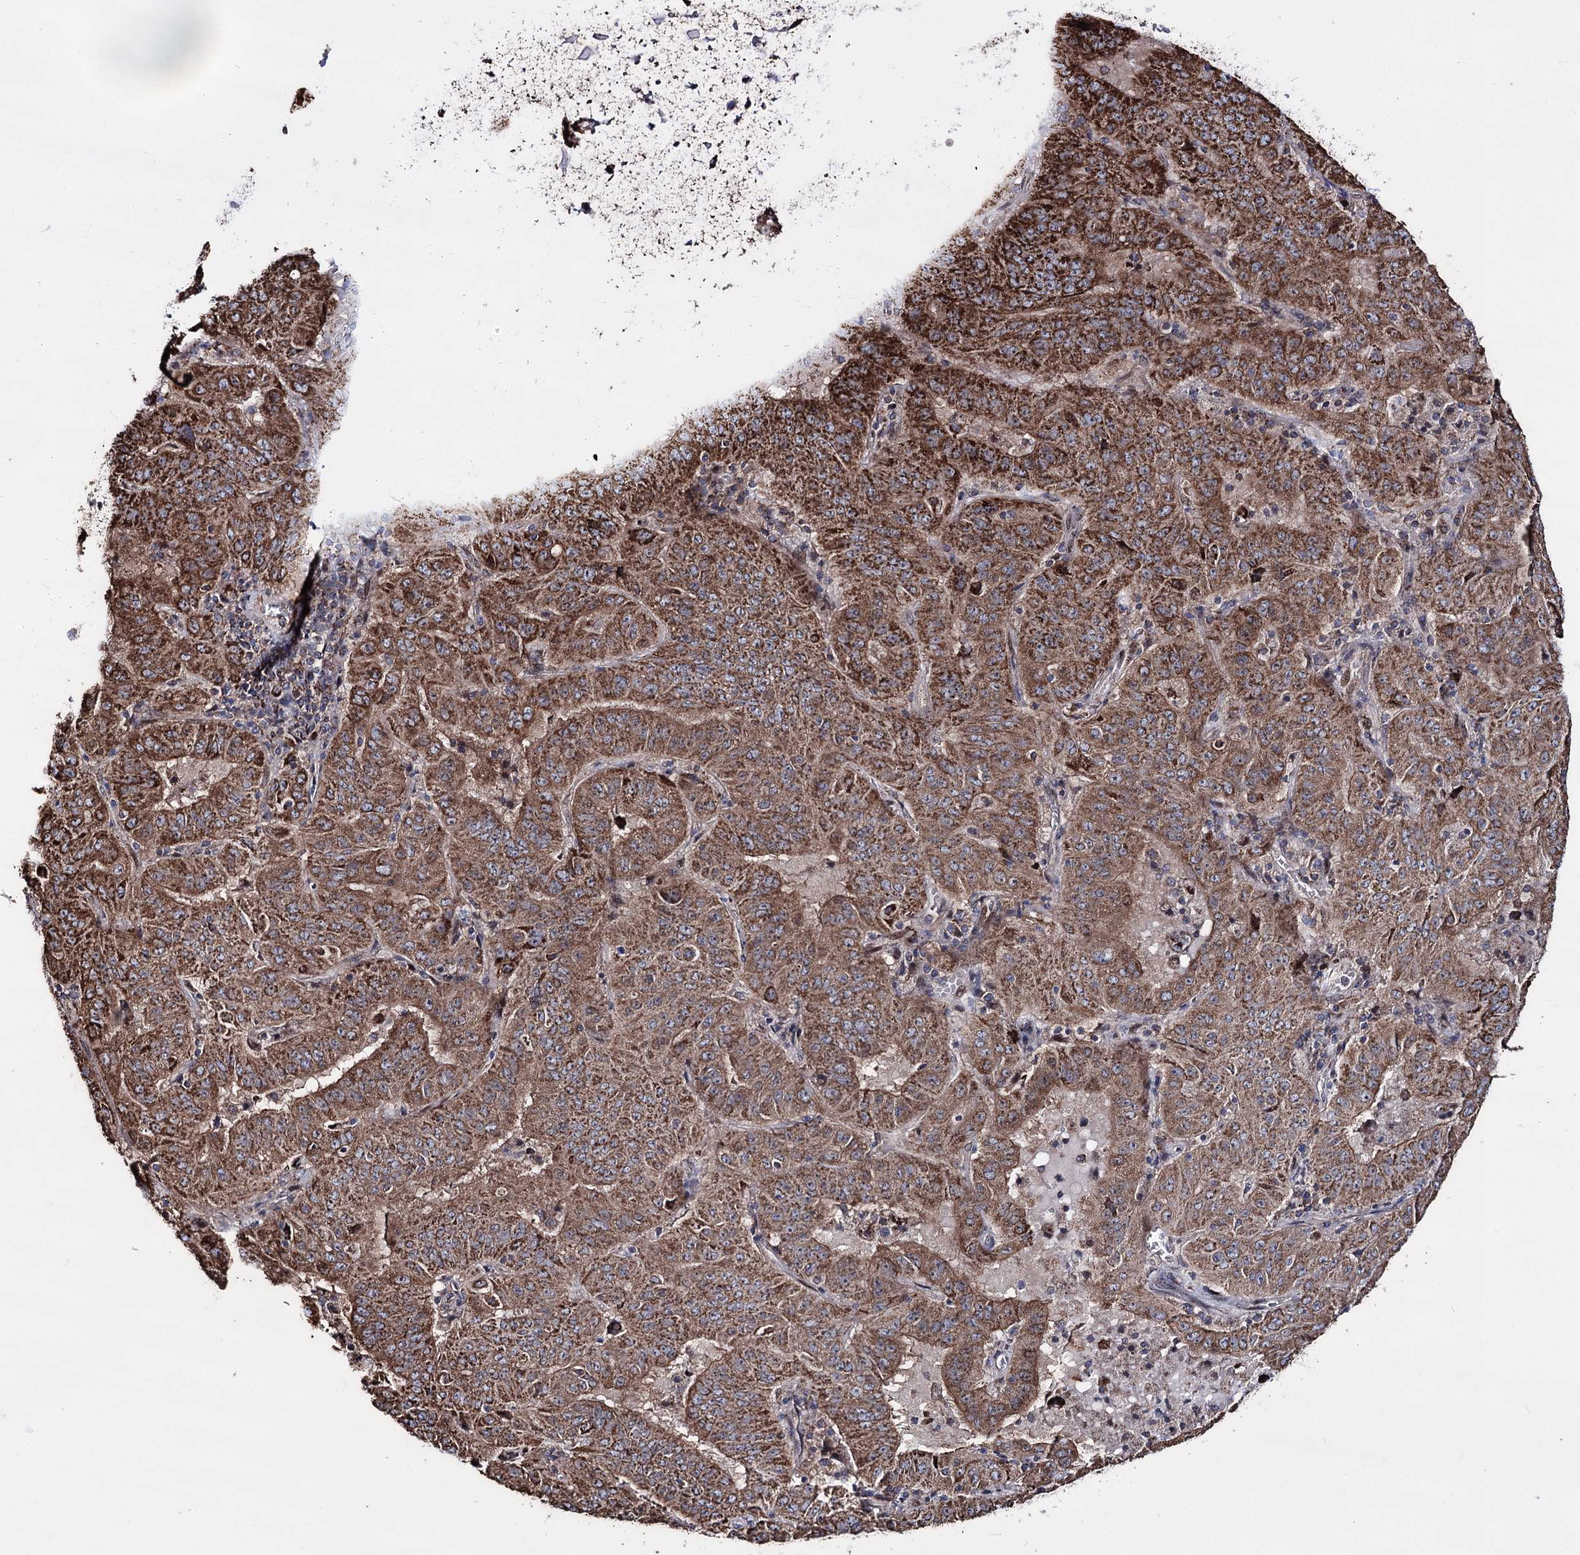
{"staining": {"intensity": "strong", "quantity": ">75%", "location": "cytoplasmic/membranous"}, "tissue": "pancreatic cancer", "cell_type": "Tumor cells", "image_type": "cancer", "snomed": [{"axis": "morphology", "description": "Adenocarcinoma, NOS"}, {"axis": "topography", "description": "Pancreas"}], "caption": "This histopathology image exhibits pancreatic cancer stained with immunohistochemistry to label a protein in brown. The cytoplasmic/membranous of tumor cells show strong positivity for the protein. Nuclei are counter-stained blue.", "gene": "CREB3L4", "patient": {"sex": "male", "age": 63}}